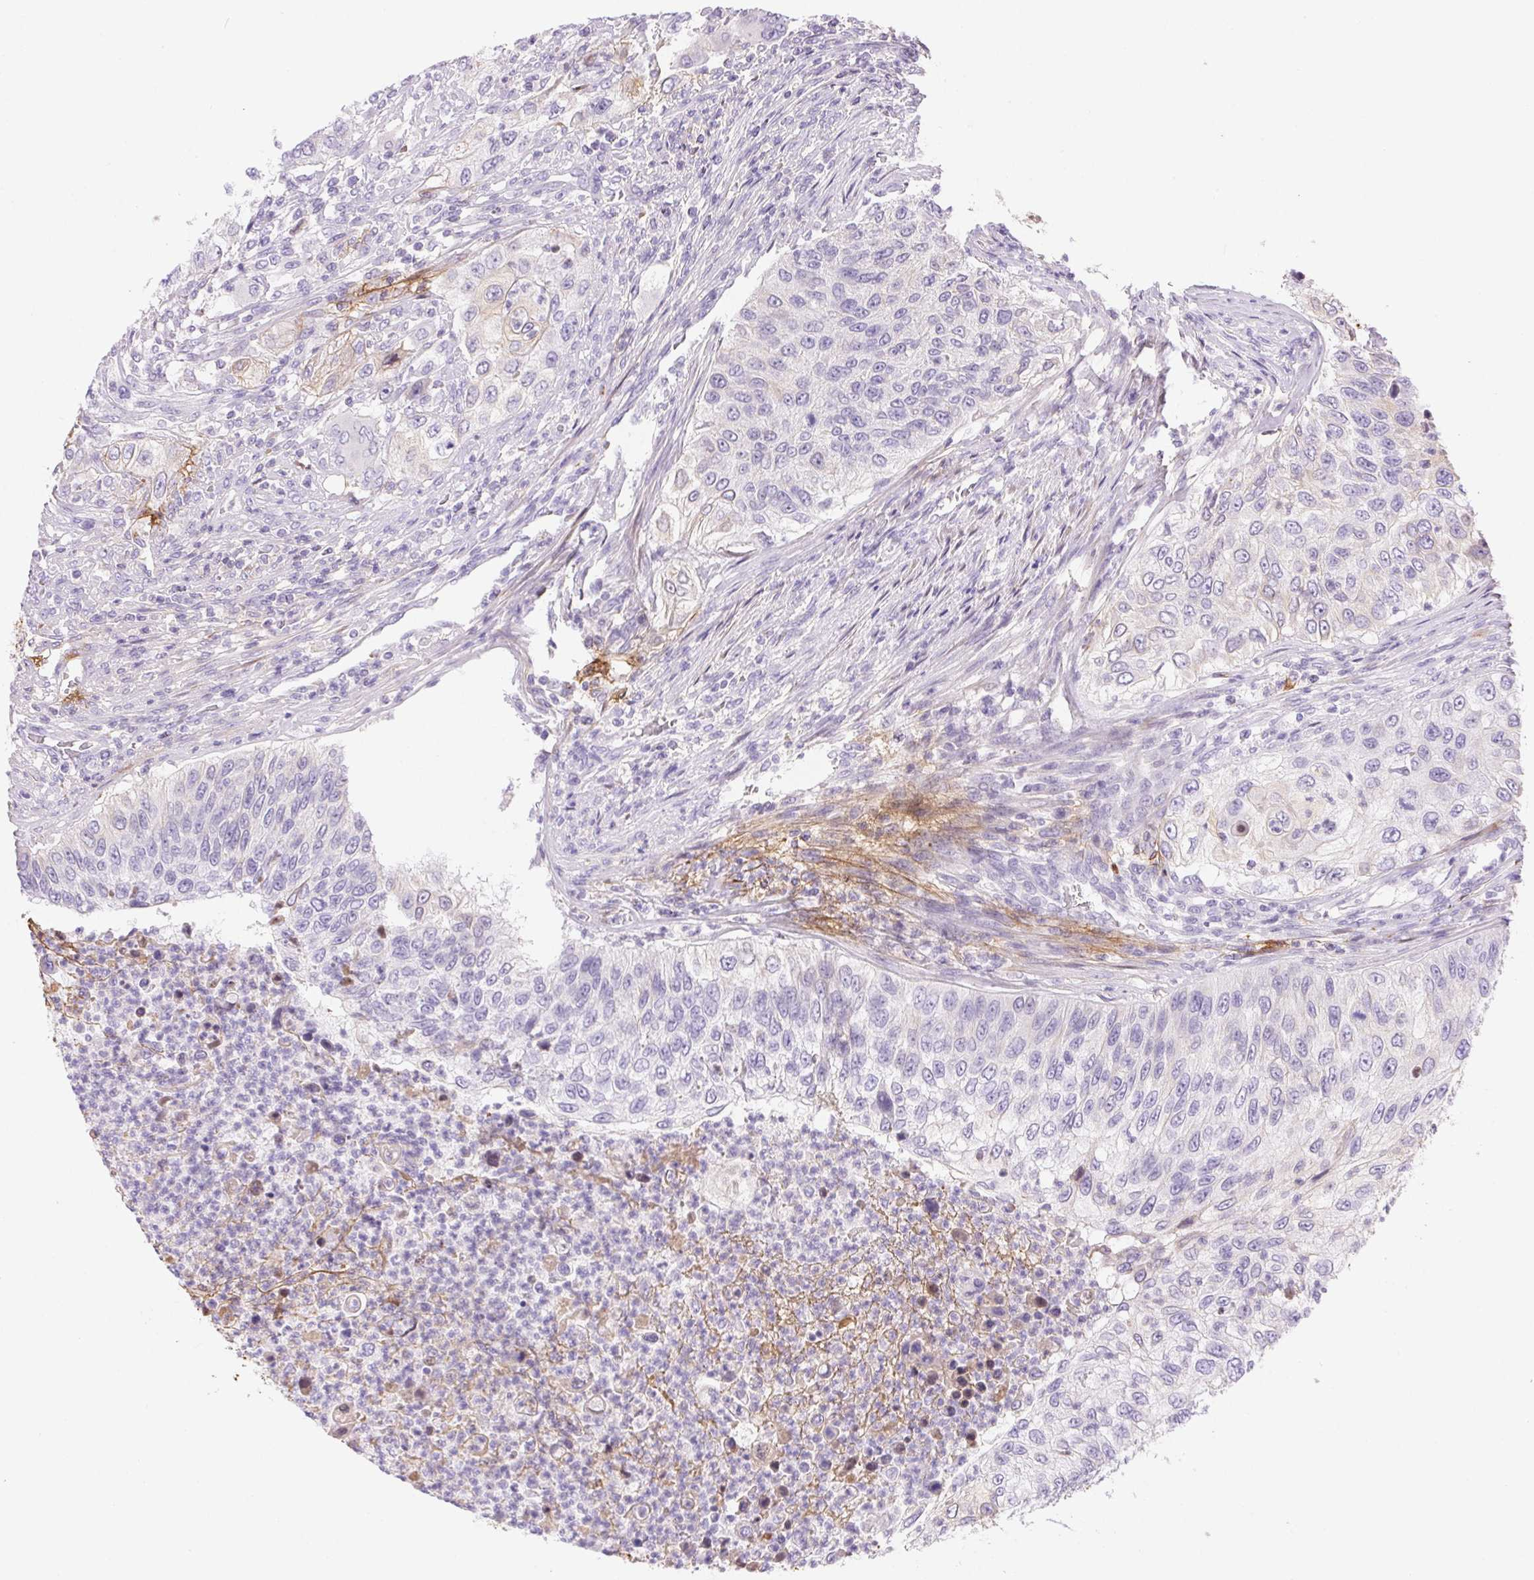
{"staining": {"intensity": "negative", "quantity": "none", "location": "none"}, "tissue": "urothelial cancer", "cell_type": "Tumor cells", "image_type": "cancer", "snomed": [{"axis": "morphology", "description": "Urothelial carcinoma, High grade"}, {"axis": "topography", "description": "Urinary bladder"}], "caption": "High-grade urothelial carcinoma stained for a protein using IHC reveals no expression tumor cells.", "gene": "FGA", "patient": {"sex": "female", "age": 60}}